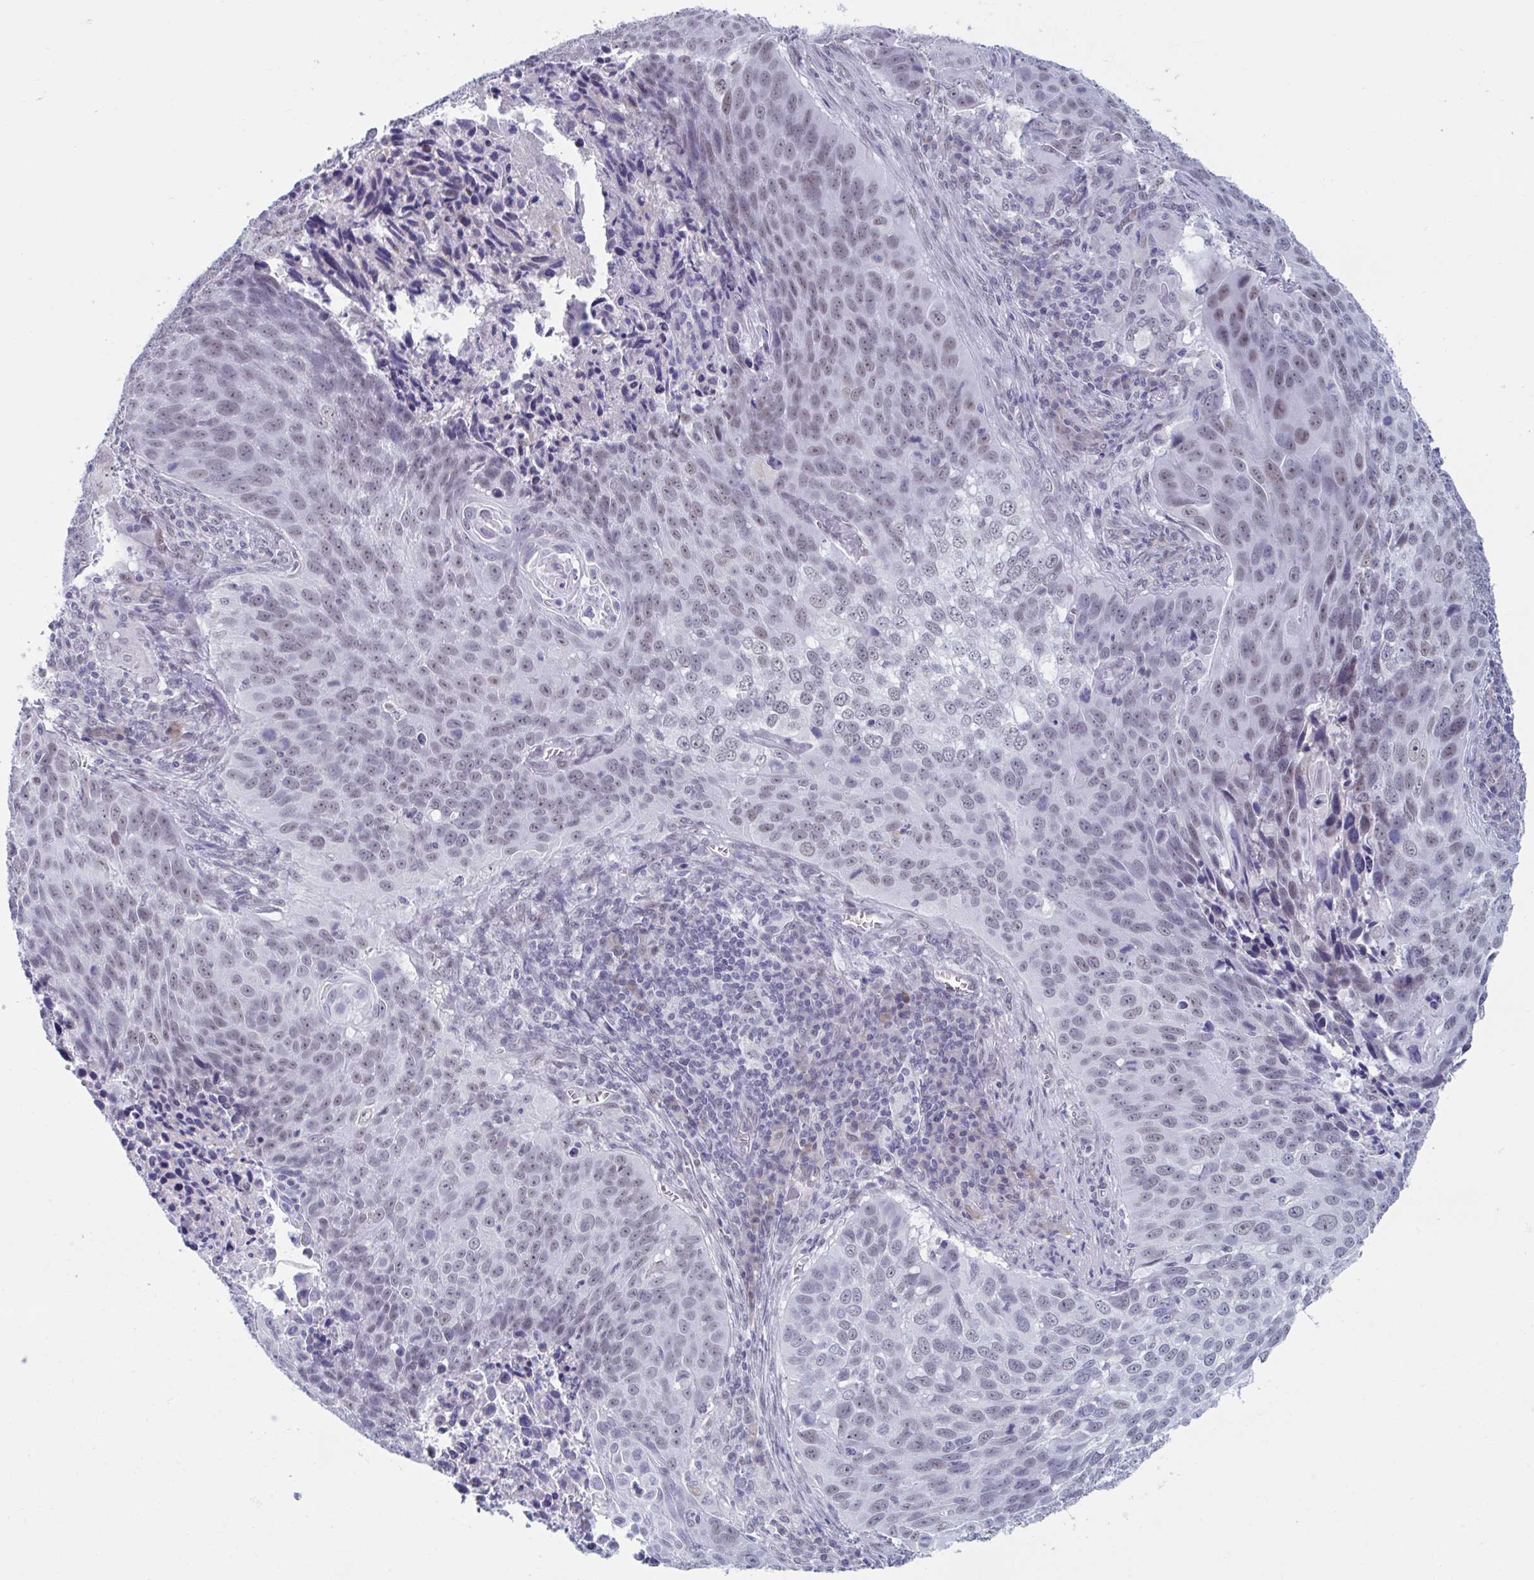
{"staining": {"intensity": "weak", "quantity": "25%-75%", "location": "nuclear"}, "tissue": "lung cancer", "cell_type": "Tumor cells", "image_type": "cancer", "snomed": [{"axis": "morphology", "description": "Squamous cell carcinoma, NOS"}, {"axis": "topography", "description": "Lung"}], "caption": "About 25%-75% of tumor cells in human lung squamous cell carcinoma exhibit weak nuclear protein positivity as visualized by brown immunohistochemical staining.", "gene": "MSMB", "patient": {"sex": "male", "age": 78}}